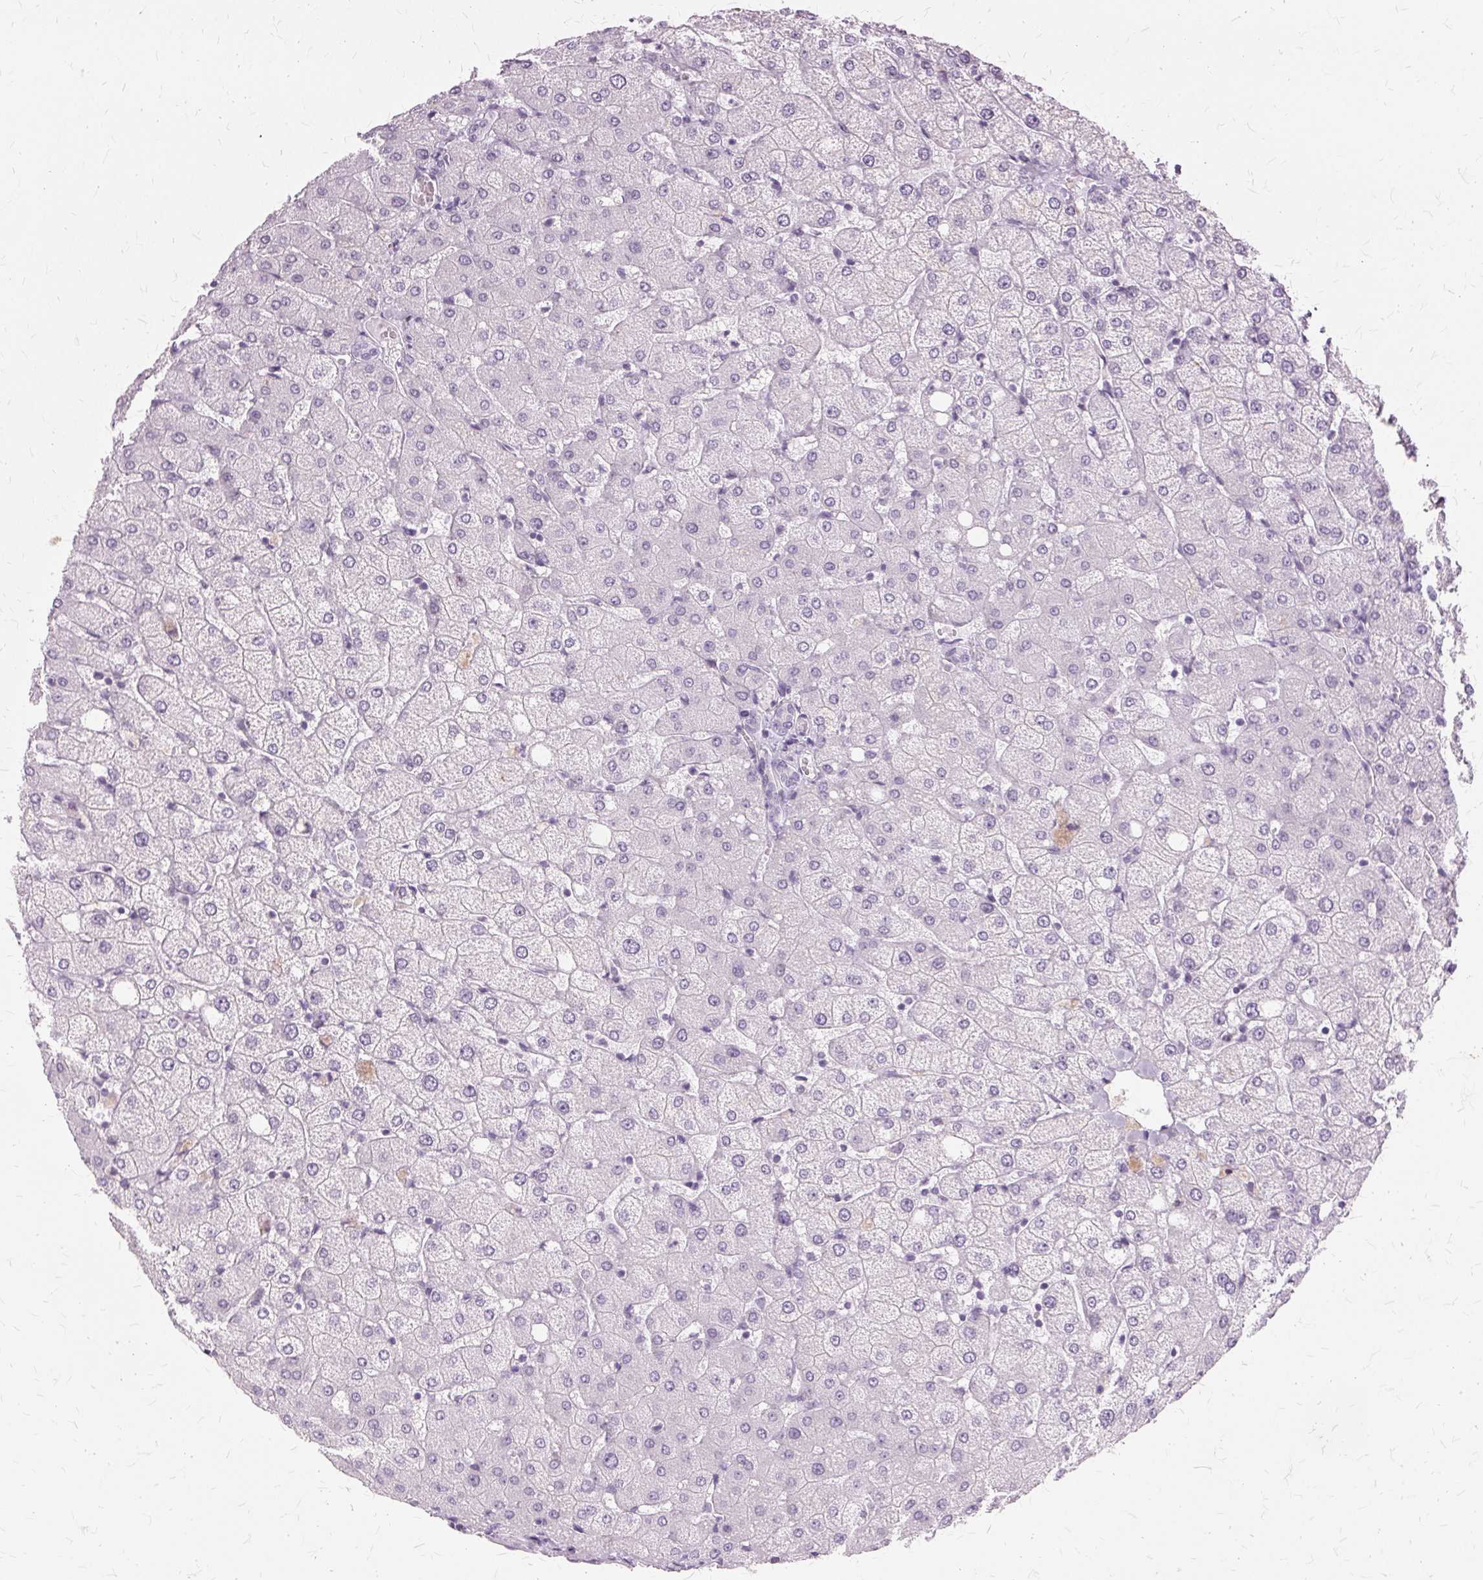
{"staining": {"intensity": "negative", "quantity": "none", "location": "none"}, "tissue": "liver", "cell_type": "Cholangiocytes", "image_type": "normal", "snomed": [{"axis": "morphology", "description": "Normal tissue, NOS"}, {"axis": "topography", "description": "Liver"}], "caption": "A high-resolution histopathology image shows immunohistochemistry (IHC) staining of normal liver, which demonstrates no significant expression in cholangiocytes.", "gene": "SLC45A3", "patient": {"sex": "female", "age": 54}}